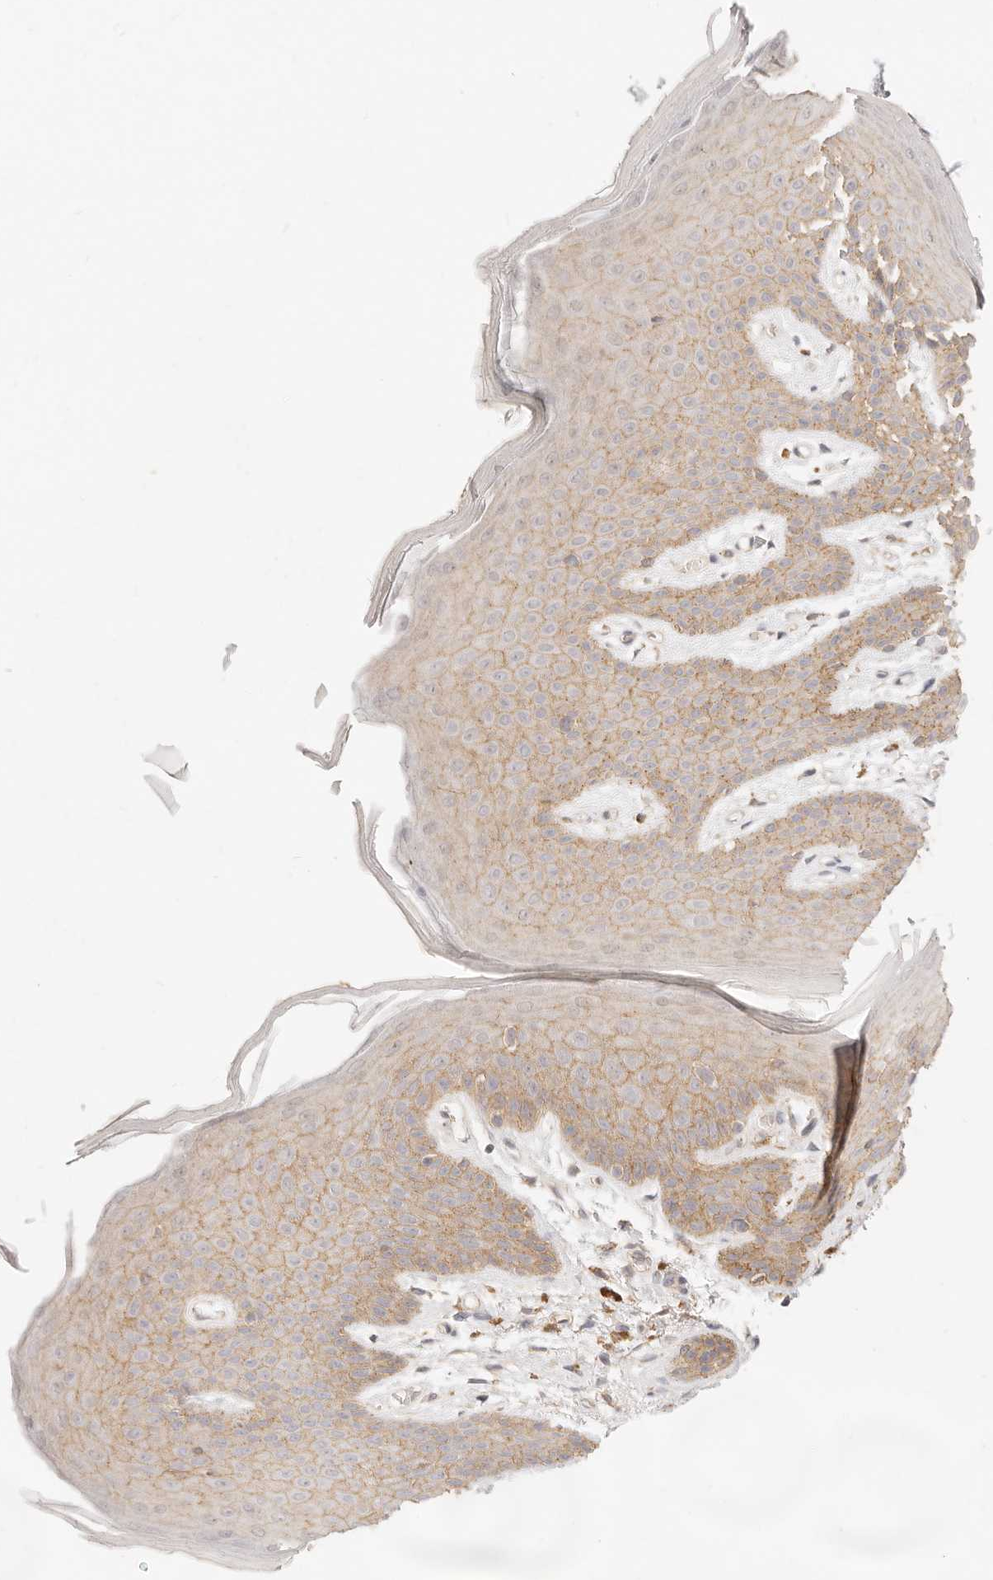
{"staining": {"intensity": "moderate", "quantity": "25%-75%", "location": "cytoplasmic/membranous"}, "tissue": "skin", "cell_type": "Epidermal cells", "image_type": "normal", "snomed": [{"axis": "morphology", "description": "Normal tissue, NOS"}, {"axis": "topography", "description": "Anal"}], "caption": "DAB (3,3'-diaminobenzidine) immunohistochemical staining of benign skin displays moderate cytoplasmic/membranous protein staining in approximately 25%-75% of epidermal cells. Ihc stains the protein of interest in brown and the nuclei are stained blue.", "gene": "UBXN10", "patient": {"sex": "male", "age": 74}}